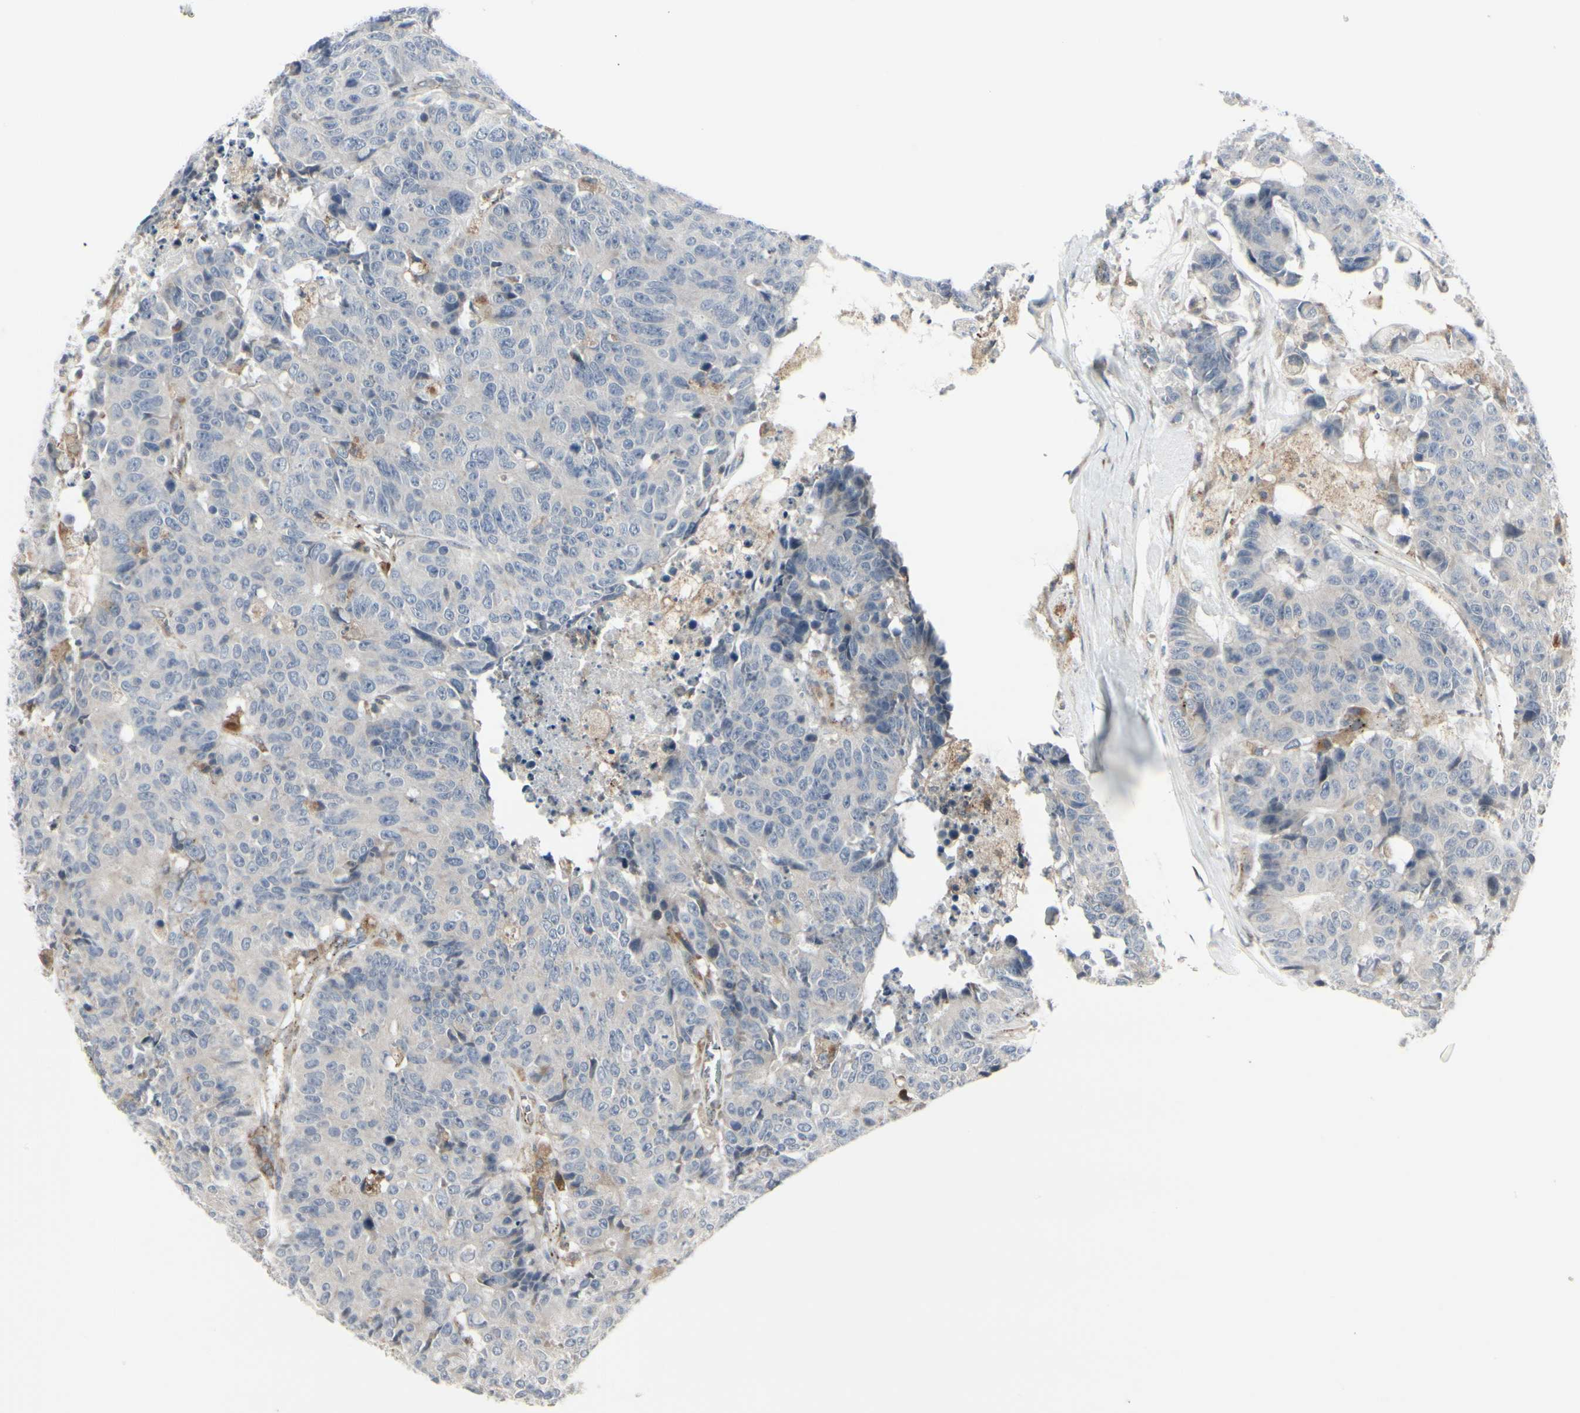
{"staining": {"intensity": "negative", "quantity": "none", "location": "none"}, "tissue": "colorectal cancer", "cell_type": "Tumor cells", "image_type": "cancer", "snomed": [{"axis": "morphology", "description": "Adenocarcinoma, NOS"}, {"axis": "topography", "description": "Colon"}], "caption": "An IHC photomicrograph of colorectal adenocarcinoma is shown. There is no staining in tumor cells of colorectal adenocarcinoma.", "gene": "GRN", "patient": {"sex": "female", "age": 86}}